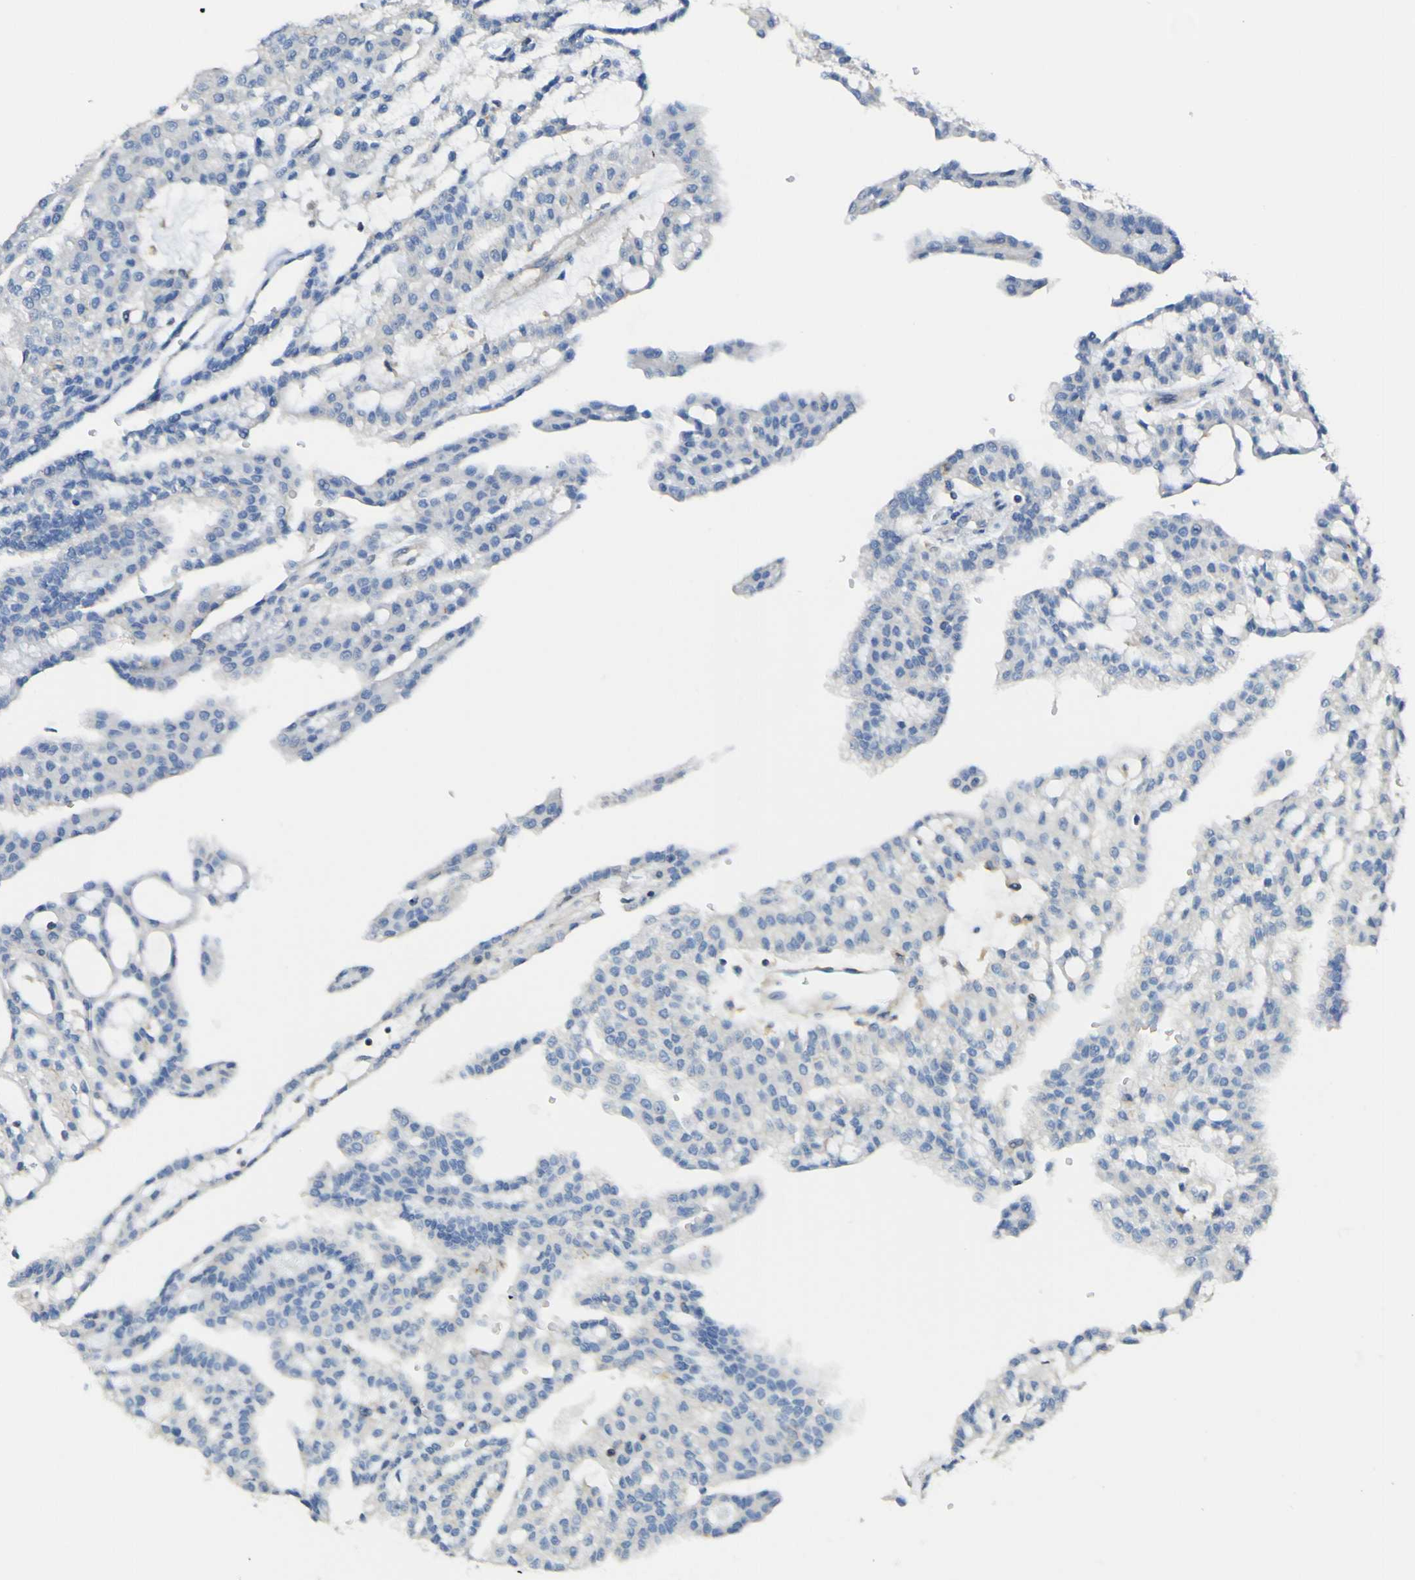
{"staining": {"intensity": "negative", "quantity": "none", "location": "none"}, "tissue": "renal cancer", "cell_type": "Tumor cells", "image_type": "cancer", "snomed": [{"axis": "morphology", "description": "Adenocarcinoma, NOS"}, {"axis": "topography", "description": "Kidney"}], "caption": "Immunohistochemistry (IHC) photomicrograph of renal cancer (adenocarcinoma) stained for a protein (brown), which displays no positivity in tumor cells.", "gene": "OGN", "patient": {"sex": "male", "age": 63}}